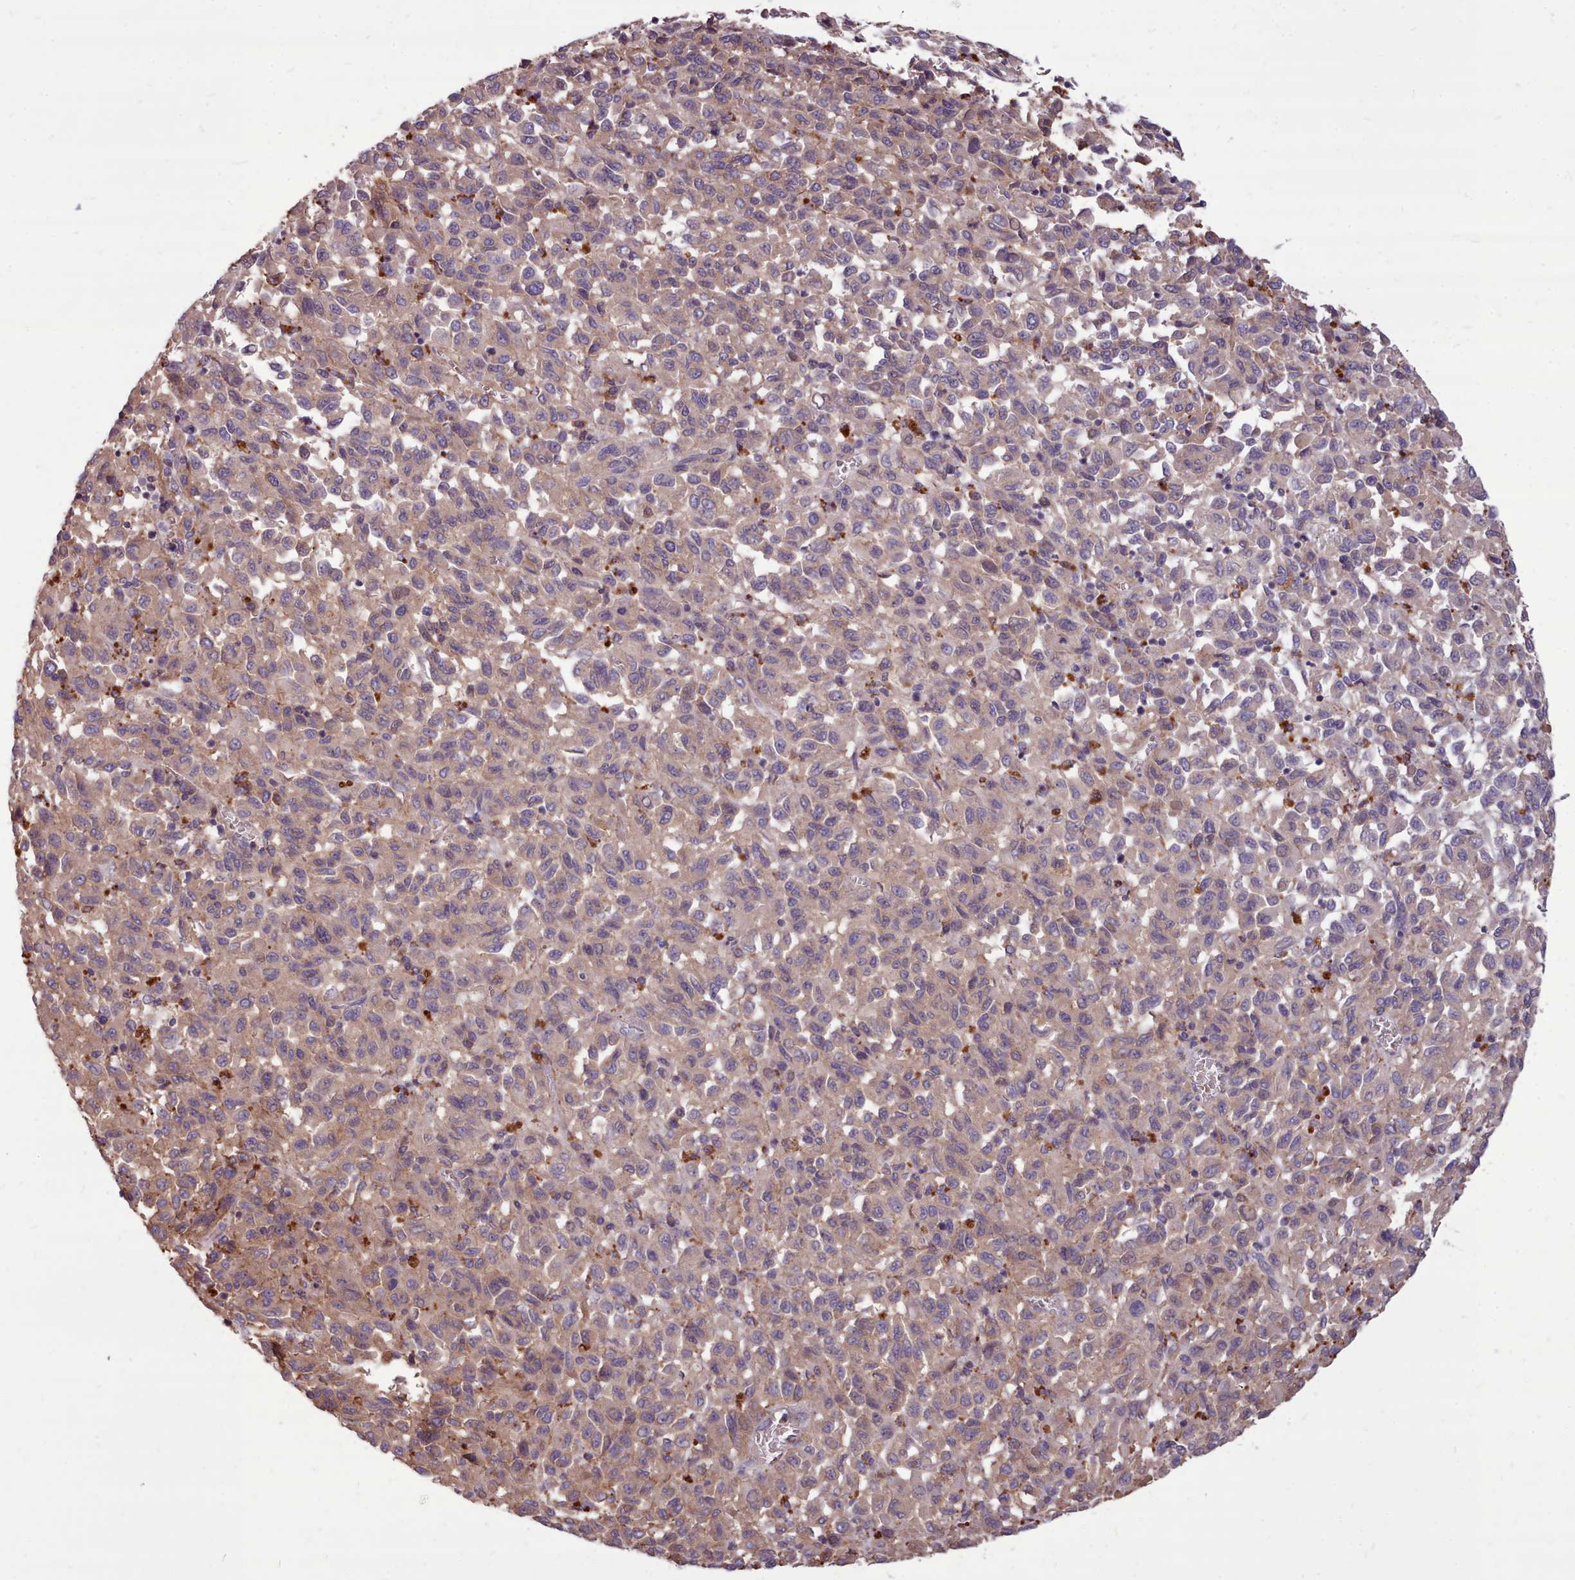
{"staining": {"intensity": "weak", "quantity": ">75%", "location": "cytoplasmic/membranous"}, "tissue": "melanoma", "cell_type": "Tumor cells", "image_type": "cancer", "snomed": [{"axis": "morphology", "description": "Malignant melanoma, Metastatic site"}, {"axis": "topography", "description": "Lung"}], "caption": "About >75% of tumor cells in malignant melanoma (metastatic site) exhibit weak cytoplasmic/membranous protein expression as visualized by brown immunohistochemical staining.", "gene": "PACSIN3", "patient": {"sex": "male", "age": 64}}